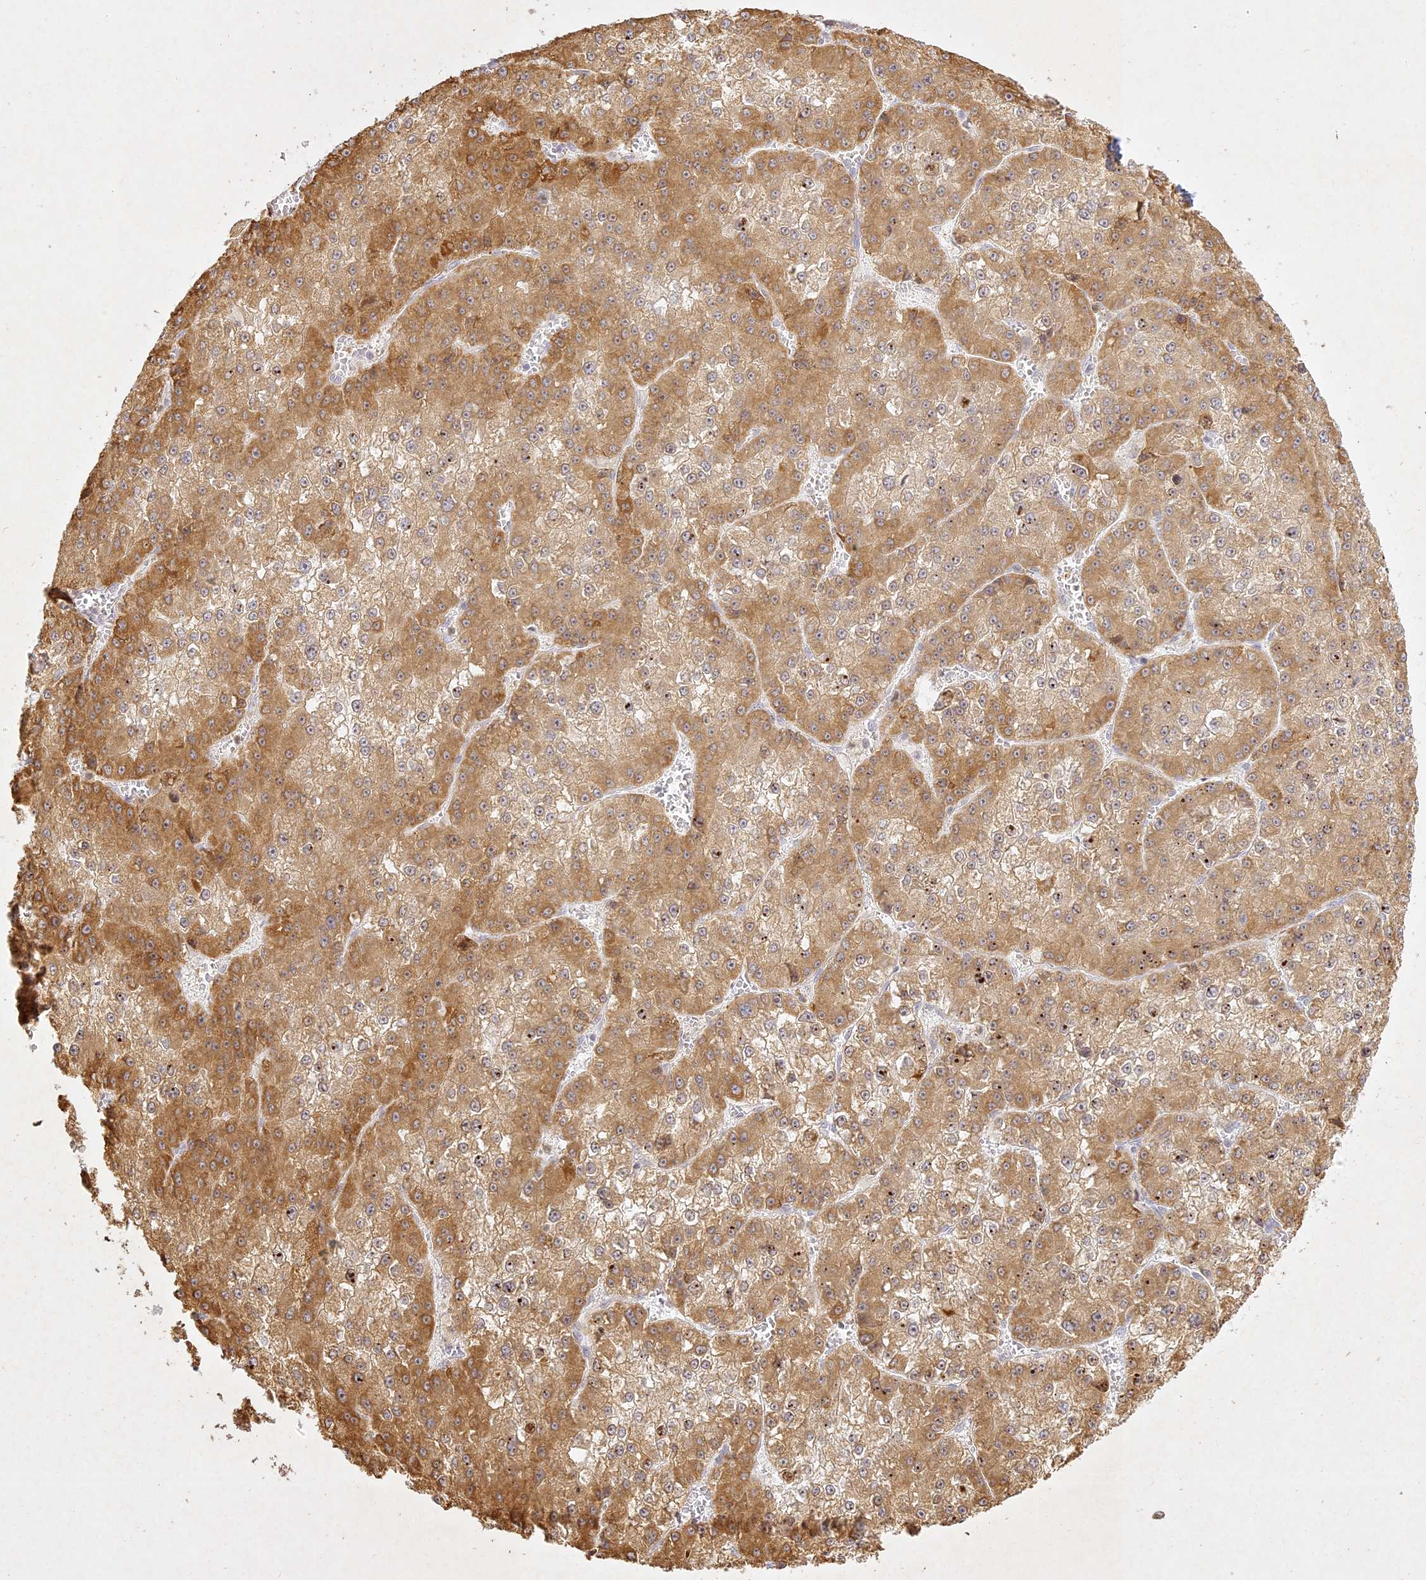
{"staining": {"intensity": "moderate", "quantity": ">75%", "location": "cytoplasmic/membranous"}, "tissue": "liver cancer", "cell_type": "Tumor cells", "image_type": "cancer", "snomed": [{"axis": "morphology", "description": "Carcinoma, Hepatocellular, NOS"}, {"axis": "topography", "description": "Liver"}], "caption": "Hepatocellular carcinoma (liver) stained with DAB immunohistochemistry shows medium levels of moderate cytoplasmic/membranous positivity in approximately >75% of tumor cells.", "gene": "SLC30A5", "patient": {"sex": "female", "age": 73}}